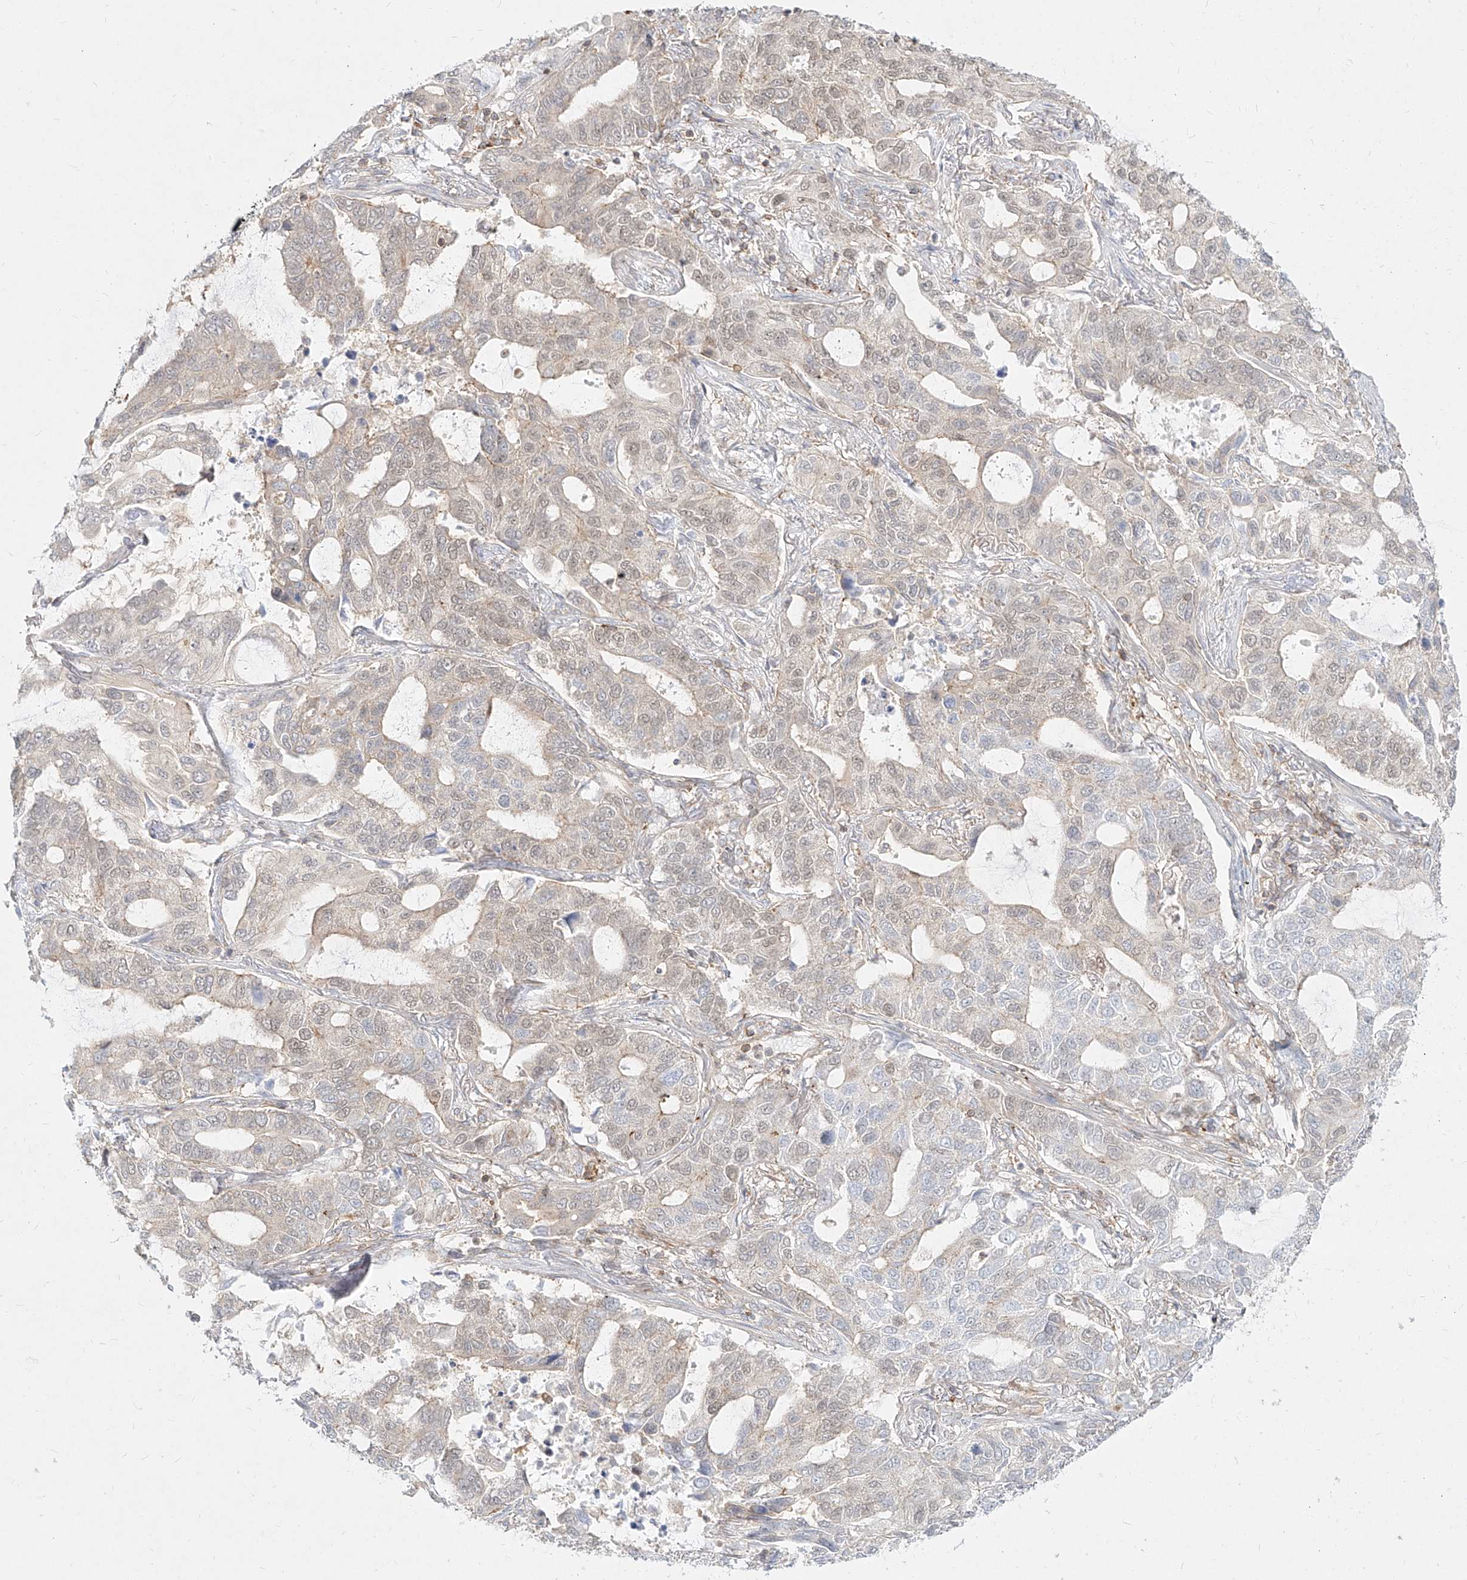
{"staining": {"intensity": "weak", "quantity": "<25%", "location": "cytoplasmic/membranous"}, "tissue": "lung cancer", "cell_type": "Tumor cells", "image_type": "cancer", "snomed": [{"axis": "morphology", "description": "Adenocarcinoma, NOS"}, {"axis": "topography", "description": "Lung"}], "caption": "Tumor cells are negative for protein expression in human adenocarcinoma (lung).", "gene": "SLC2A12", "patient": {"sex": "male", "age": 64}}